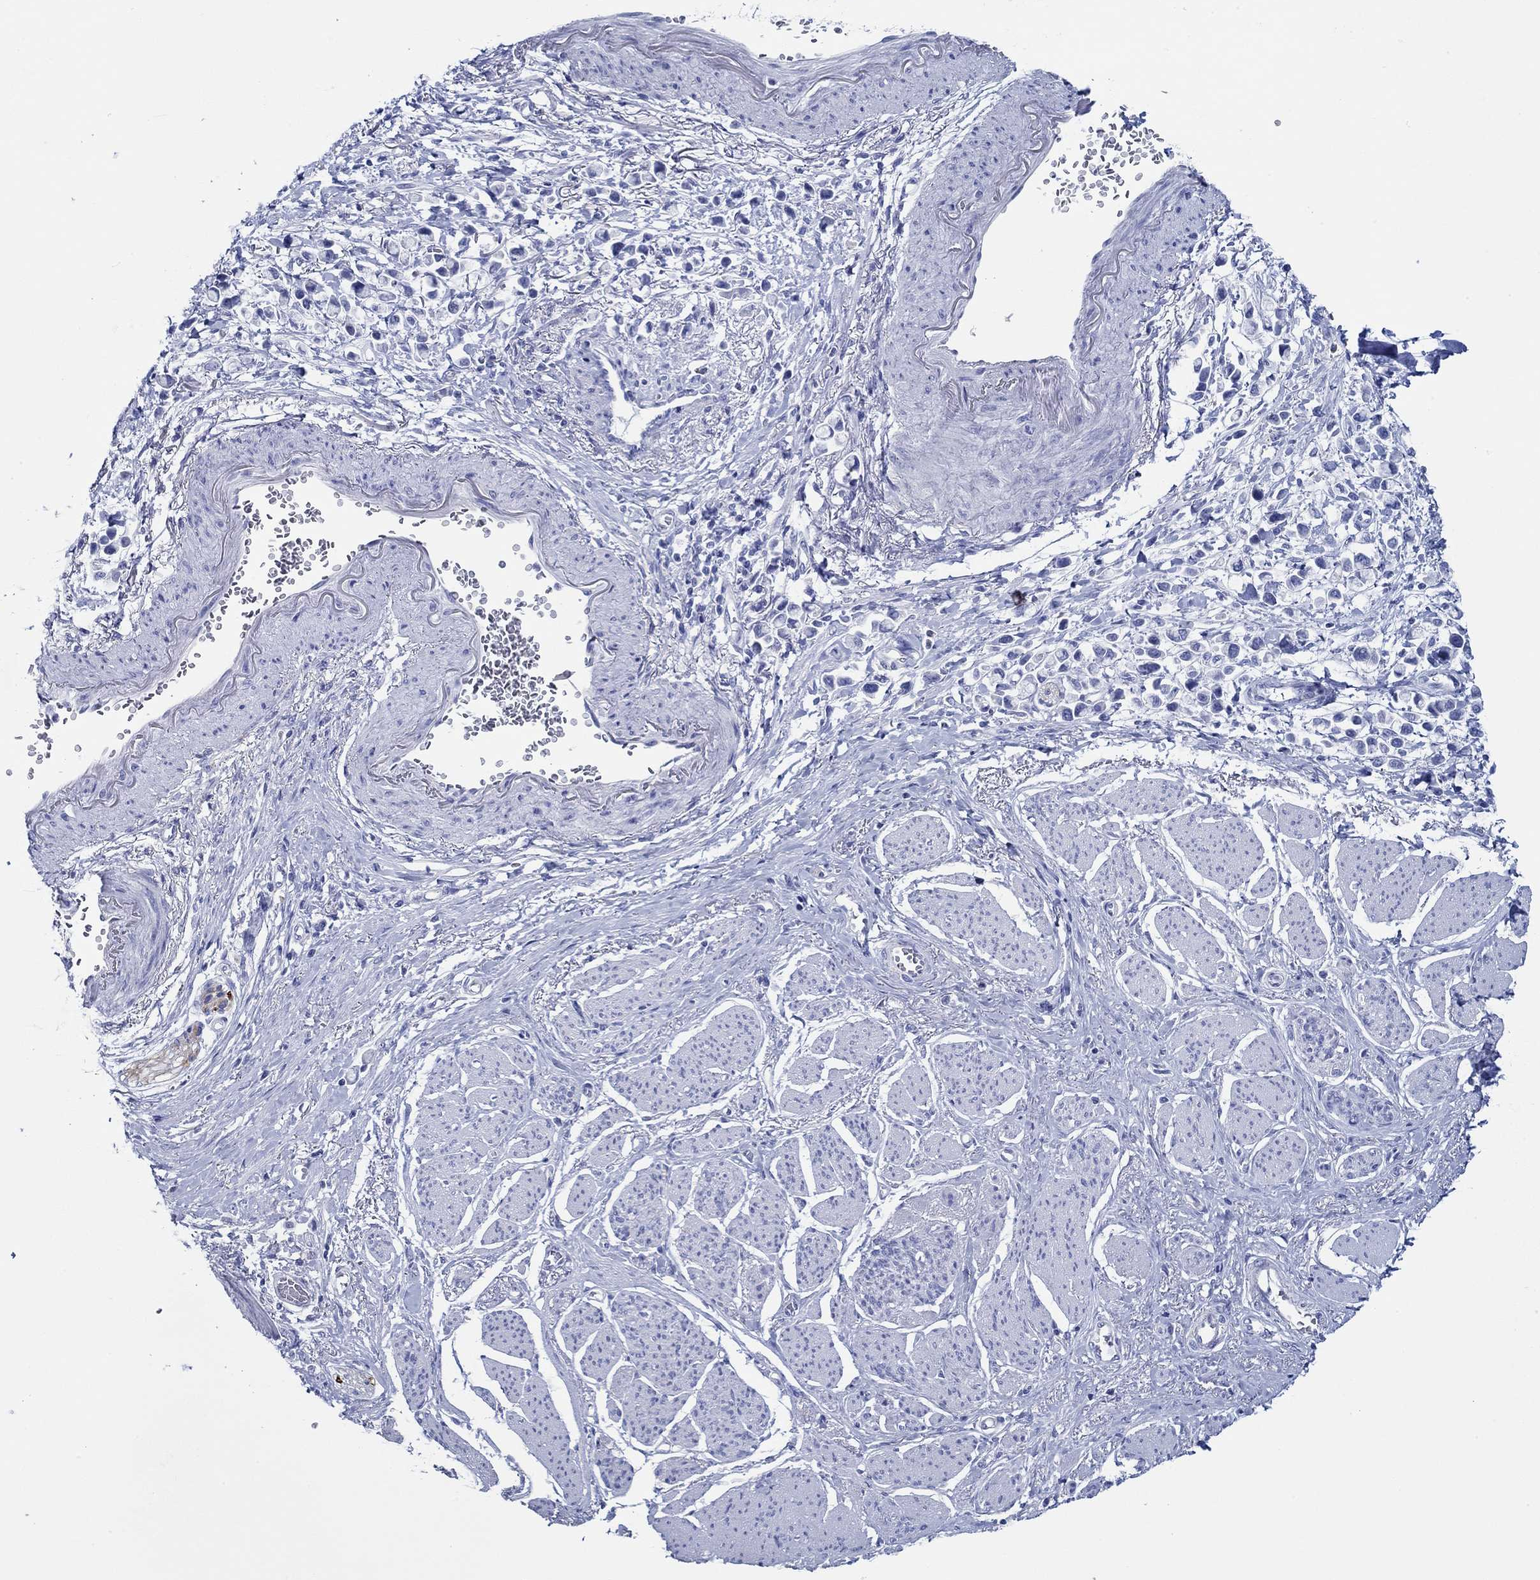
{"staining": {"intensity": "negative", "quantity": "none", "location": "none"}, "tissue": "stomach cancer", "cell_type": "Tumor cells", "image_type": "cancer", "snomed": [{"axis": "morphology", "description": "Adenocarcinoma, NOS"}, {"axis": "topography", "description": "Stomach"}], "caption": "Immunohistochemistry micrograph of neoplastic tissue: adenocarcinoma (stomach) stained with DAB (3,3'-diaminobenzidine) displays no significant protein expression in tumor cells.", "gene": "IGFBP6", "patient": {"sex": "female", "age": 81}}